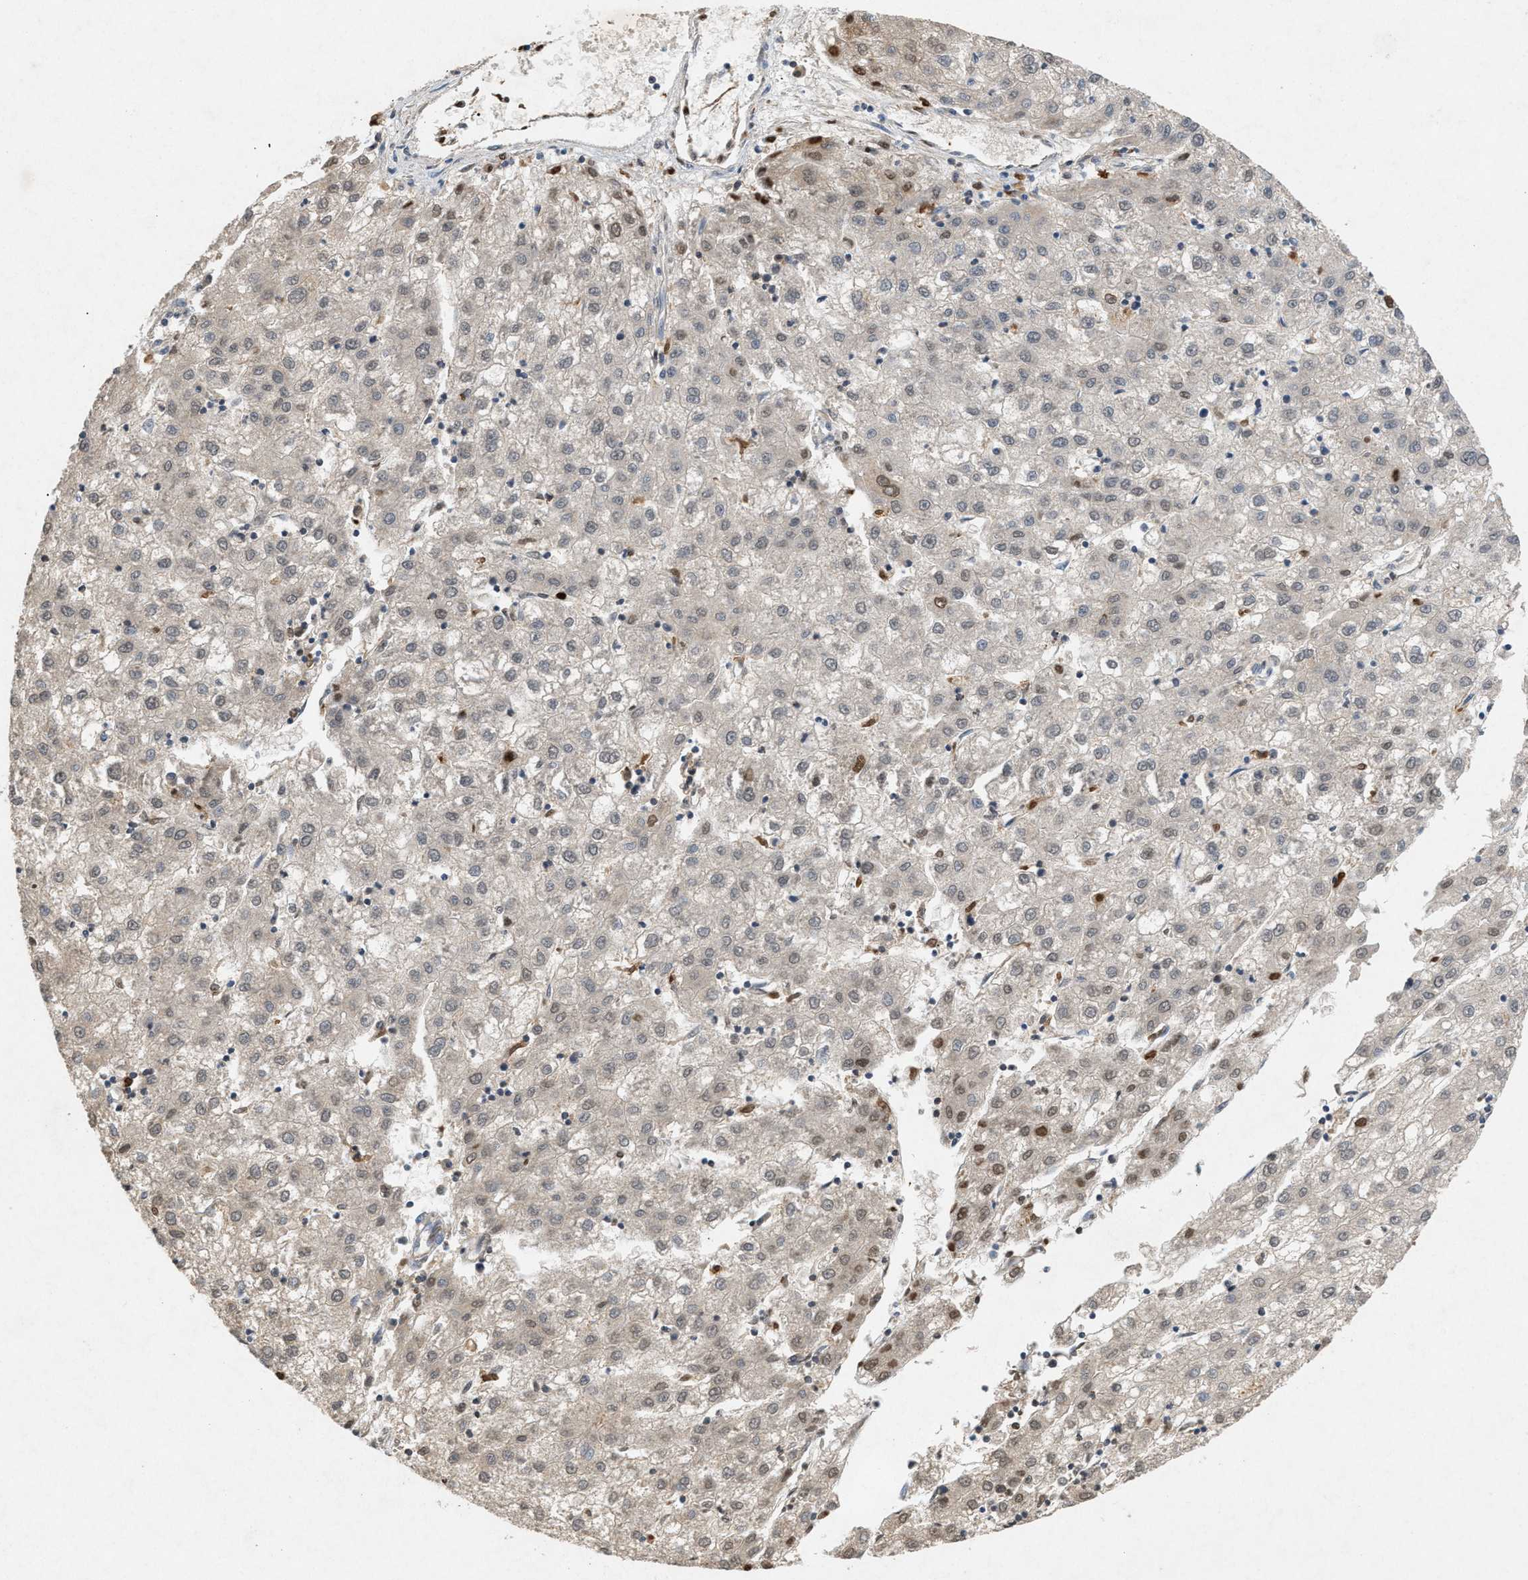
{"staining": {"intensity": "weak", "quantity": "<25%", "location": "cytoplasmic/membranous"}, "tissue": "liver cancer", "cell_type": "Tumor cells", "image_type": "cancer", "snomed": [{"axis": "morphology", "description": "Carcinoma, Hepatocellular, NOS"}, {"axis": "topography", "description": "Liver"}], "caption": "Micrograph shows no significant protein expression in tumor cells of liver hepatocellular carcinoma.", "gene": "DCAF7", "patient": {"sex": "male", "age": 72}}